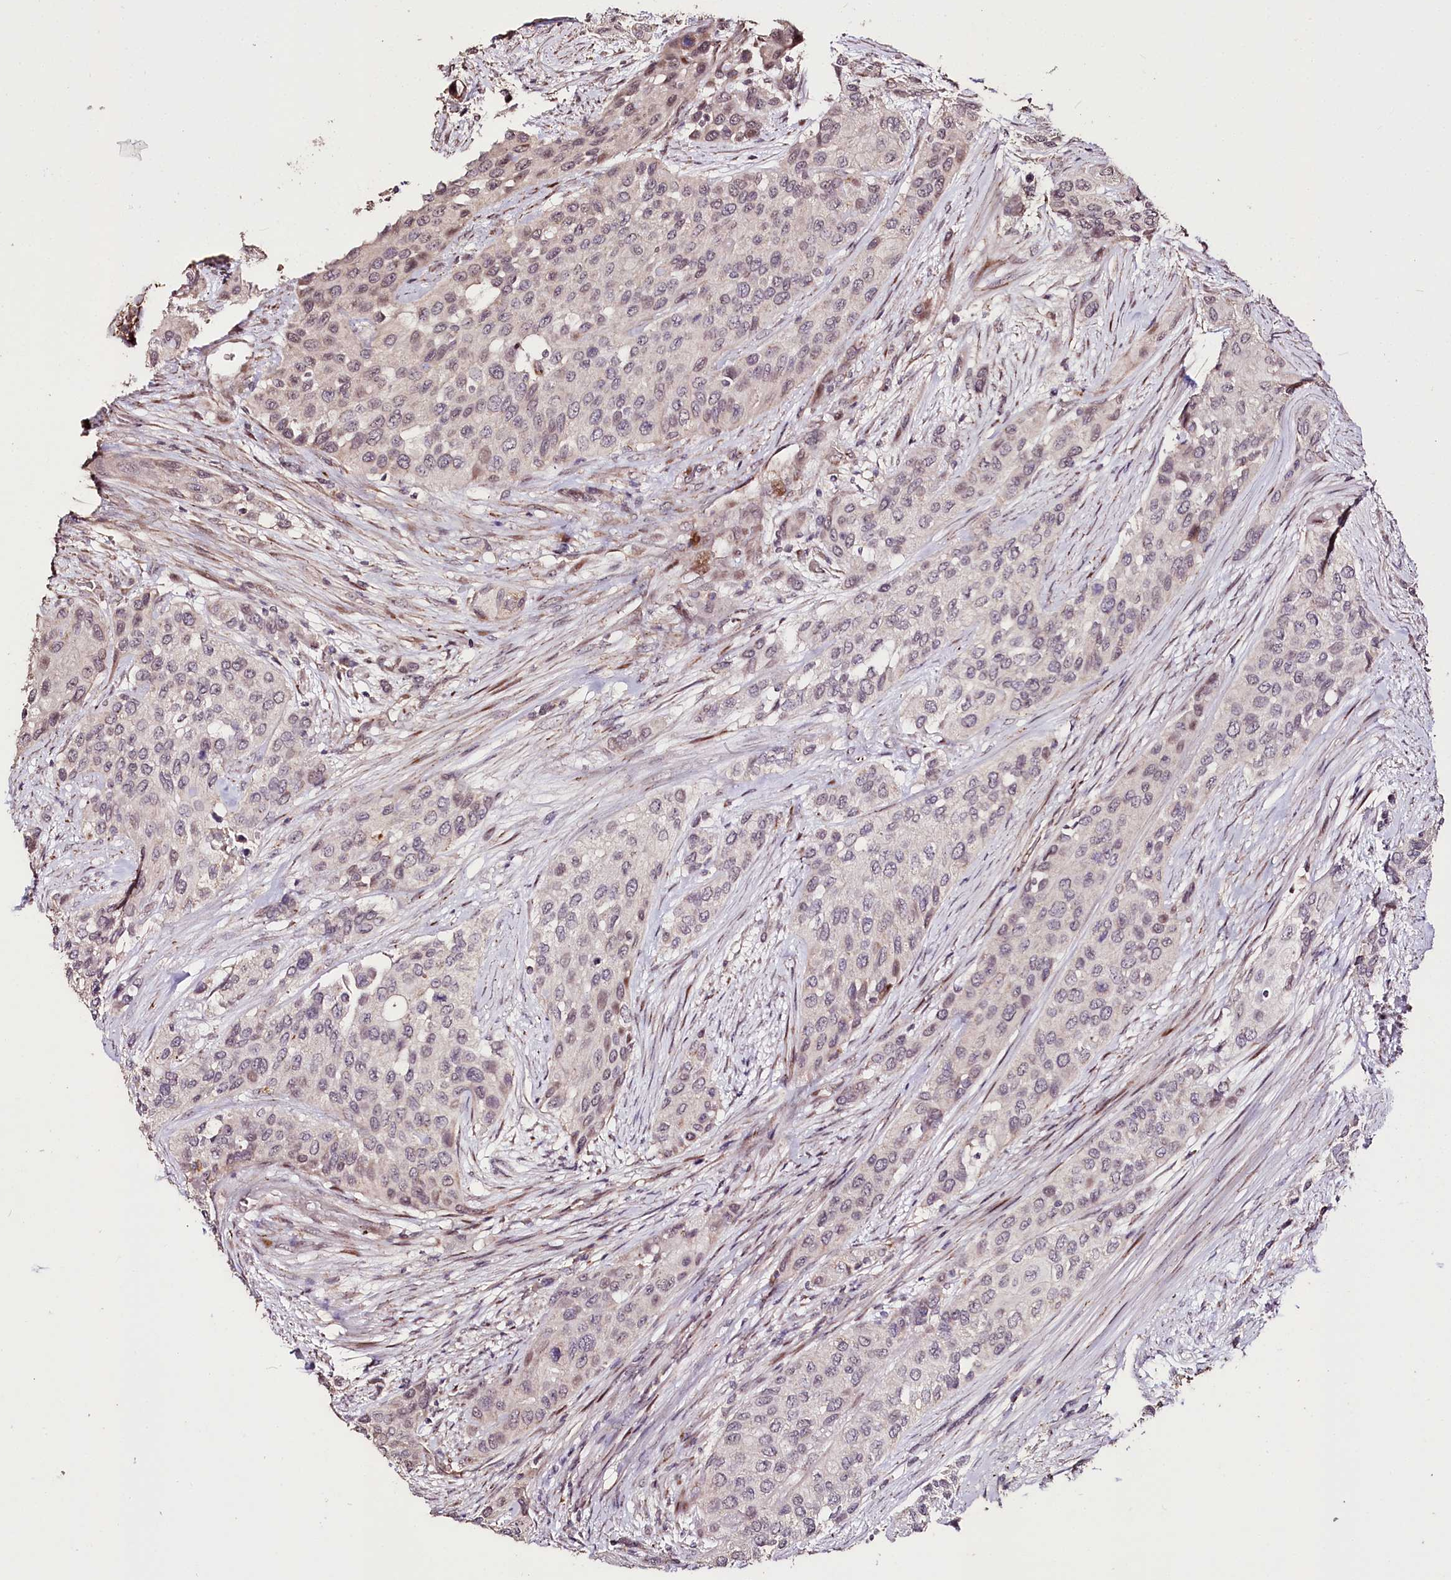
{"staining": {"intensity": "negative", "quantity": "none", "location": "none"}, "tissue": "urothelial cancer", "cell_type": "Tumor cells", "image_type": "cancer", "snomed": [{"axis": "morphology", "description": "Normal tissue, NOS"}, {"axis": "morphology", "description": "Urothelial carcinoma, High grade"}, {"axis": "topography", "description": "Vascular tissue"}, {"axis": "topography", "description": "Urinary bladder"}], "caption": "Urothelial carcinoma (high-grade) stained for a protein using immunohistochemistry shows no staining tumor cells.", "gene": "CARD19", "patient": {"sex": "female", "age": 56}}